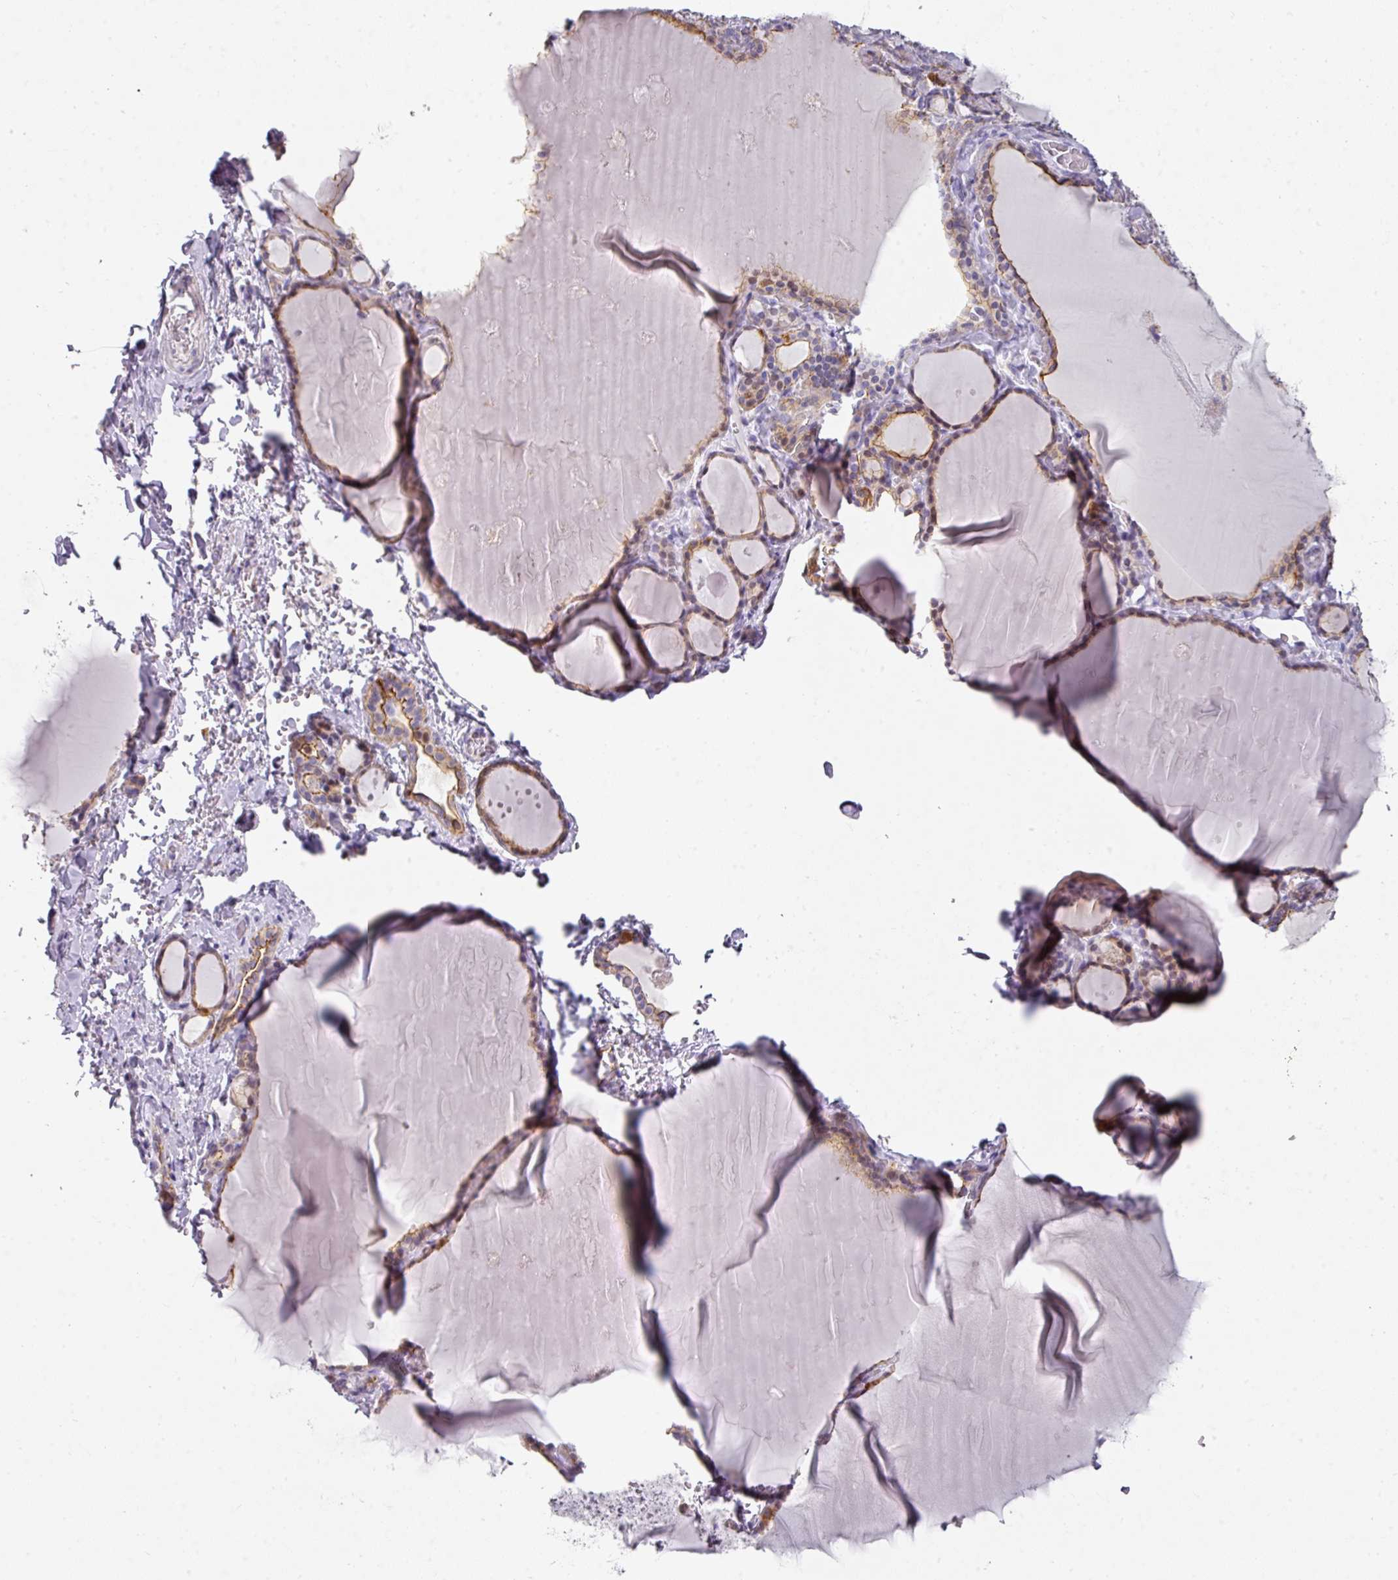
{"staining": {"intensity": "moderate", "quantity": ">75%", "location": "cytoplasmic/membranous"}, "tissue": "thyroid gland", "cell_type": "Glandular cells", "image_type": "normal", "snomed": [{"axis": "morphology", "description": "Normal tissue, NOS"}, {"axis": "topography", "description": "Thyroid gland"}], "caption": "Immunohistochemistry staining of normal thyroid gland, which demonstrates medium levels of moderate cytoplasmic/membranous expression in approximately >75% of glandular cells indicating moderate cytoplasmic/membranous protein staining. The staining was performed using DAB (brown) for protein detection and nuclei were counterstained in hematoxylin (blue).", "gene": "ANKRD29", "patient": {"sex": "female", "age": 49}}